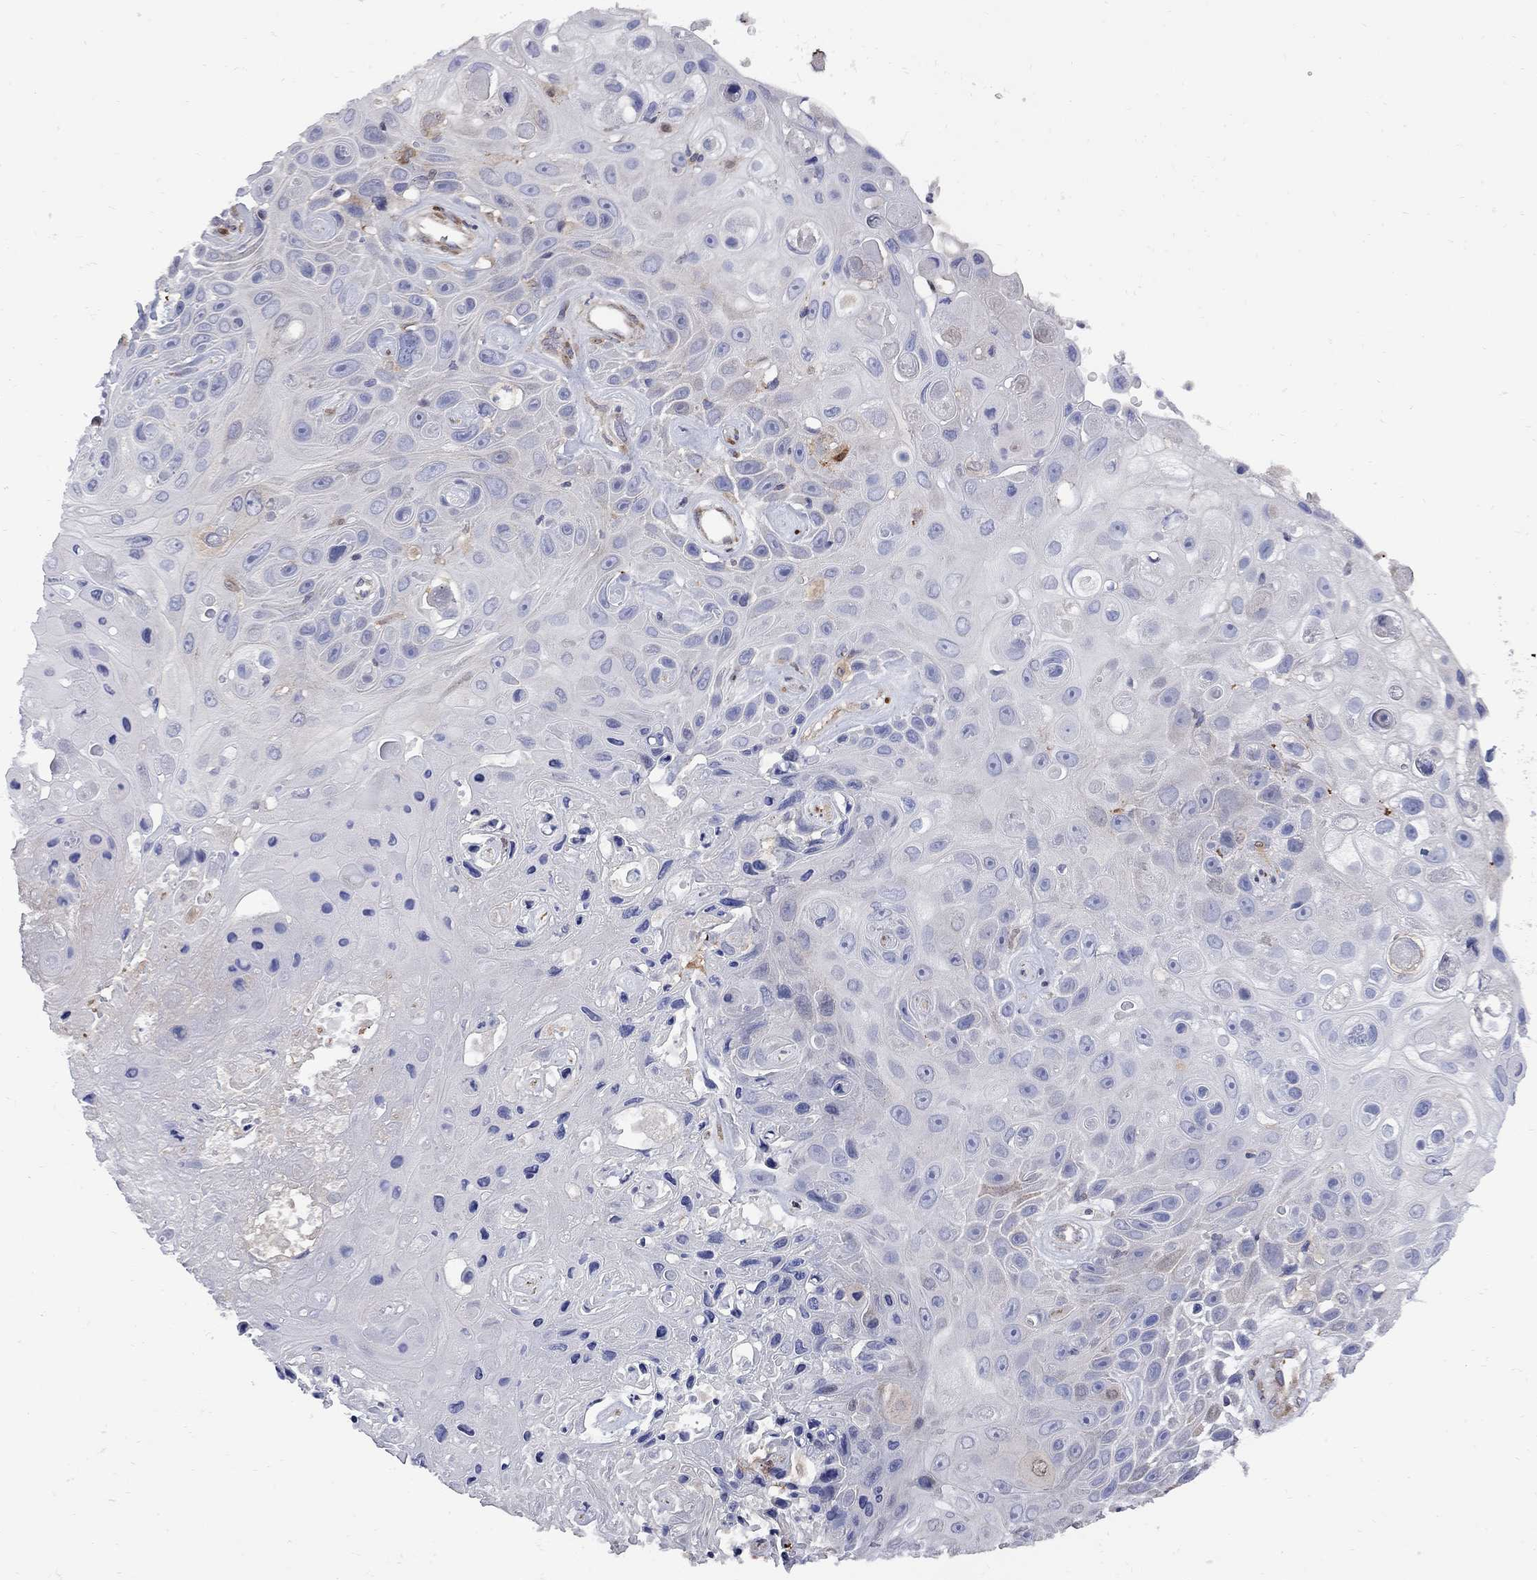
{"staining": {"intensity": "negative", "quantity": "none", "location": "none"}, "tissue": "skin cancer", "cell_type": "Tumor cells", "image_type": "cancer", "snomed": [{"axis": "morphology", "description": "Squamous cell carcinoma, NOS"}, {"axis": "topography", "description": "Skin"}], "caption": "Immunohistochemical staining of human skin cancer exhibits no significant expression in tumor cells. (IHC, brightfield microscopy, high magnification).", "gene": "MTHFR", "patient": {"sex": "male", "age": 82}}